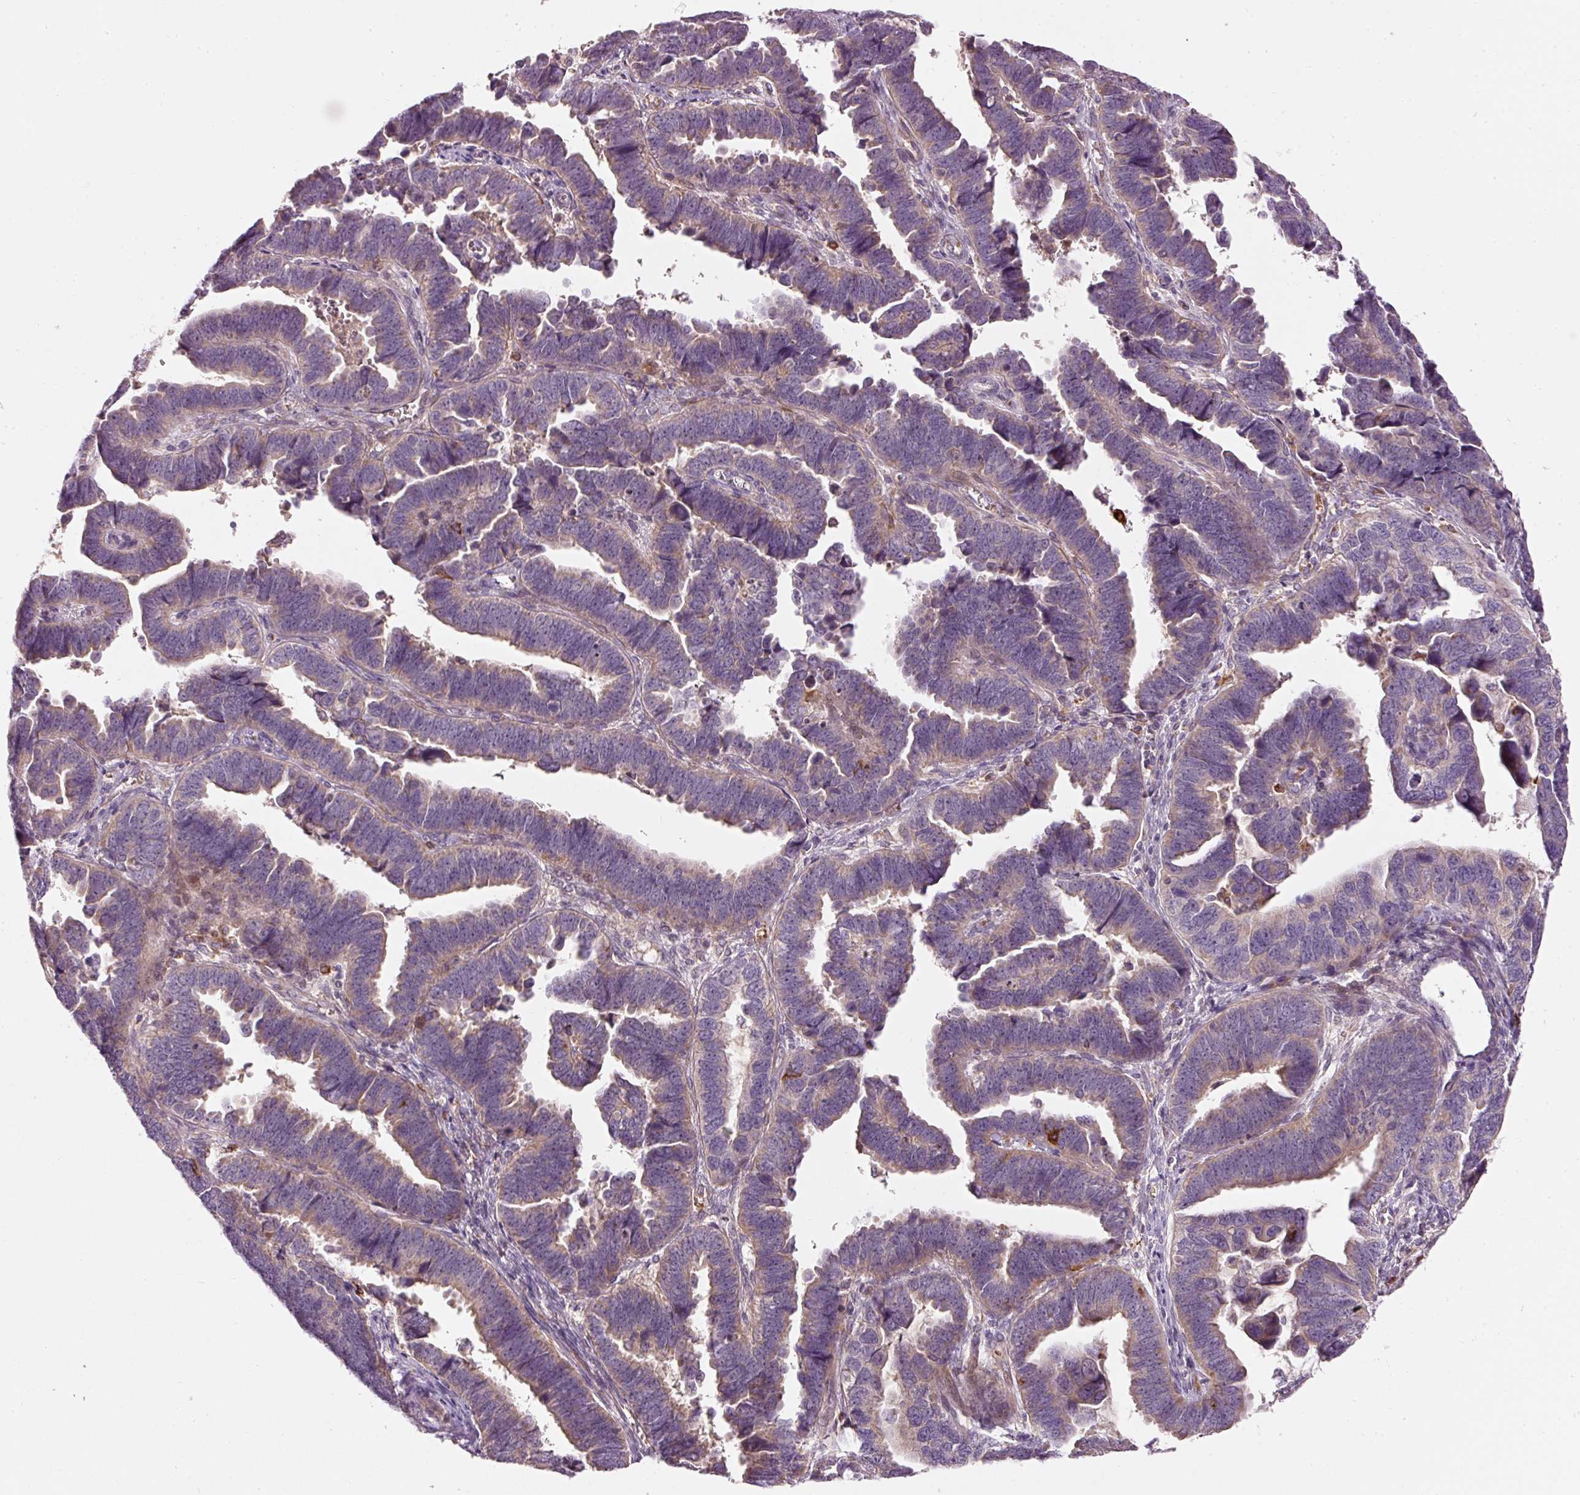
{"staining": {"intensity": "negative", "quantity": "none", "location": "none"}, "tissue": "endometrial cancer", "cell_type": "Tumor cells", "image_type": "cancer", "snomed": [{"axis": "morphology", "description": "Adenocarcinoma, NOS"}, {"axis": "topography", "description": "Endometrium"}], "caption": "Immunohistochemistry image of human endometrial cancer (adenocarcinoma) stained for a protein (brown), which reveals no staining in tumor cells.", "gene": "KLHL21", "patient": {"sex": "female", "age": 75}}